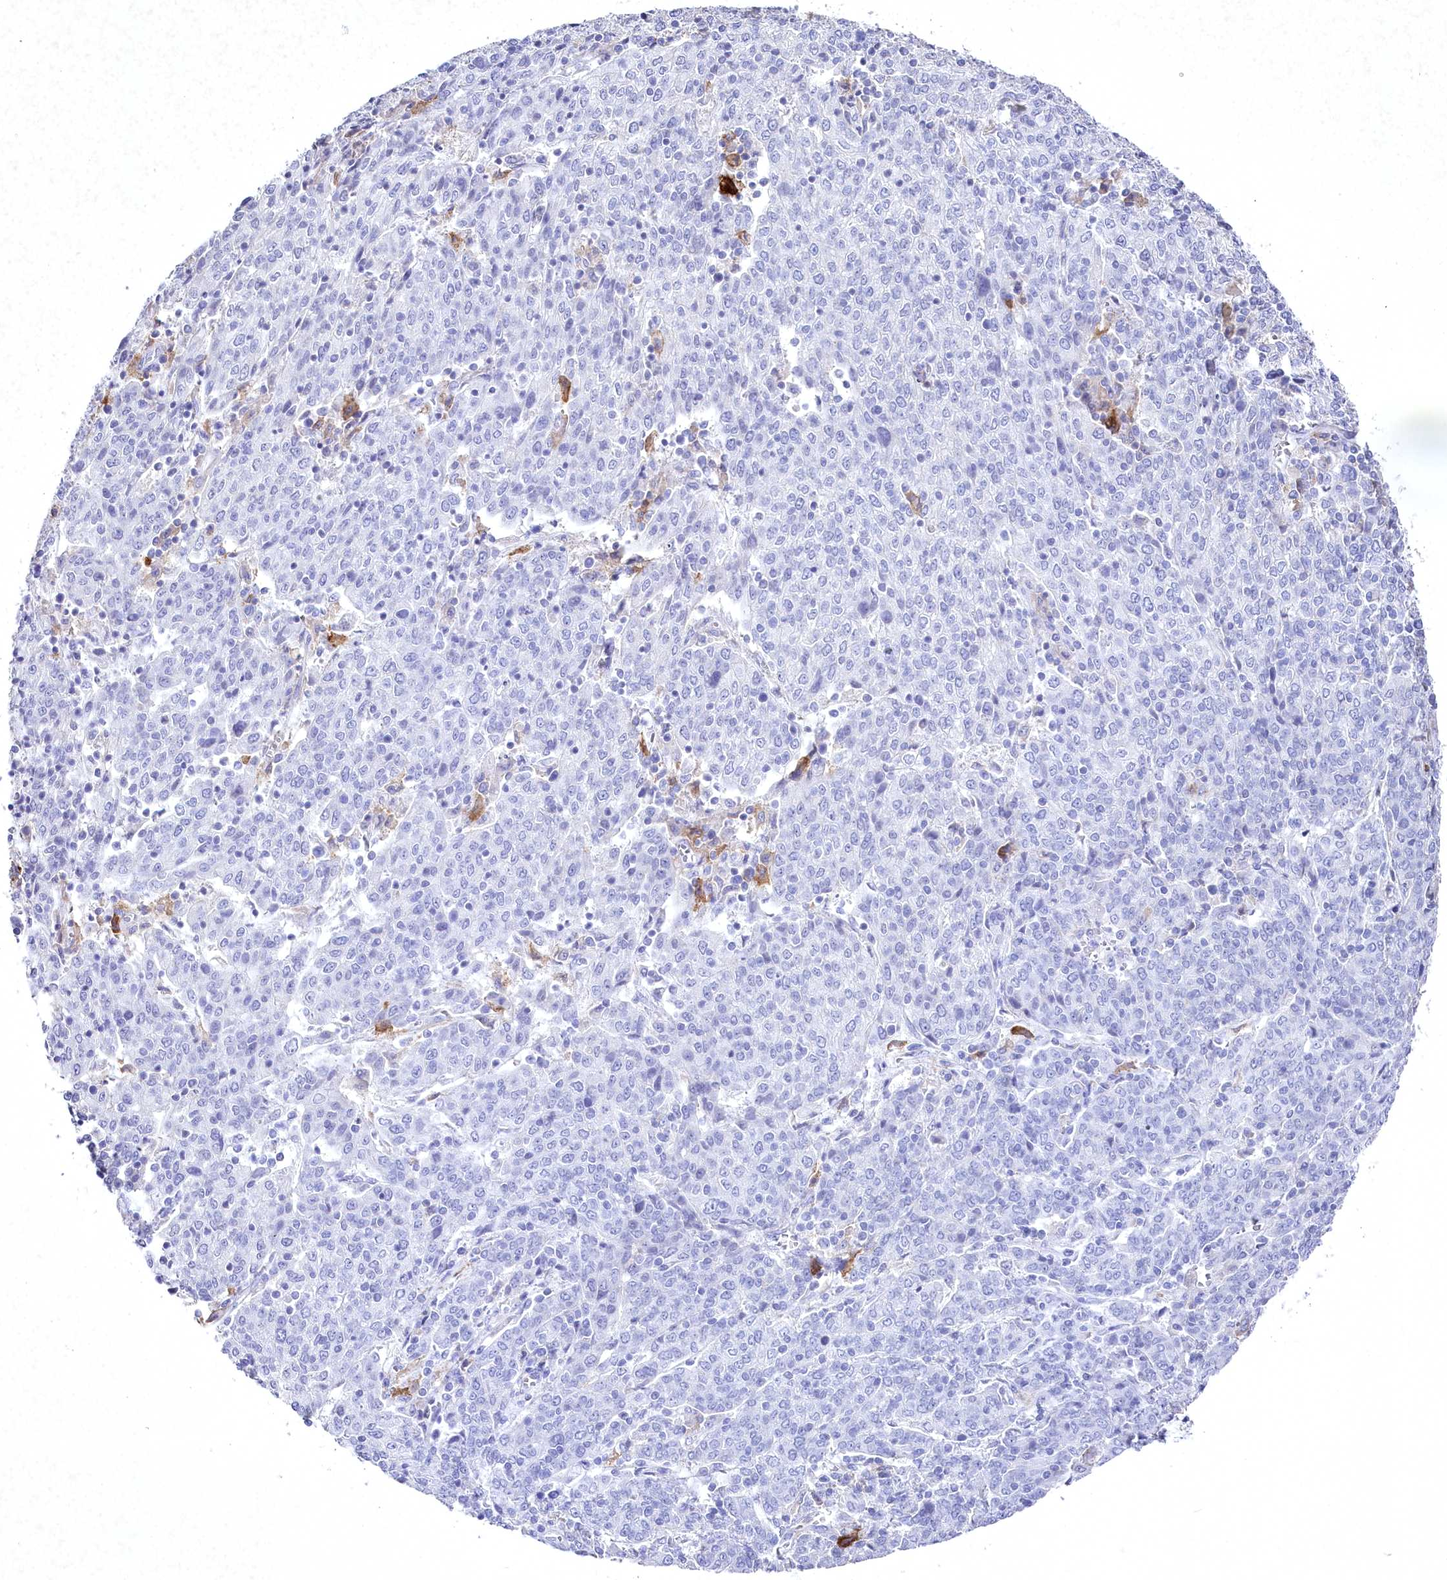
{"staining": {"intensity": "negative", "quantity": "none", "location": "none"}, "tissue": "cervical cancer", "cell_type": "Tumor cells", "image_type": "cancer", "snomed": [{"axis": "morphology", "description": "Squamous cell carcinoma, NOS"}, {"axis": "topography", "description": "Cervix"}], "caption": "High power microscopy photomicrograph of an immunohistochemistry (IHC) histopathology image of squamous cell carcinoma (cervical), revealing no significant expression in tumor cells. The staining was performed using DAB (3,3'-diaminobenzidine) to visualize the protein expression in brown, while the nuclei were stained in blue with hematoxylin (Magnification: 20x).", "gene": "CLEC4M", "patient": {"sex": "female", "age": 67}}